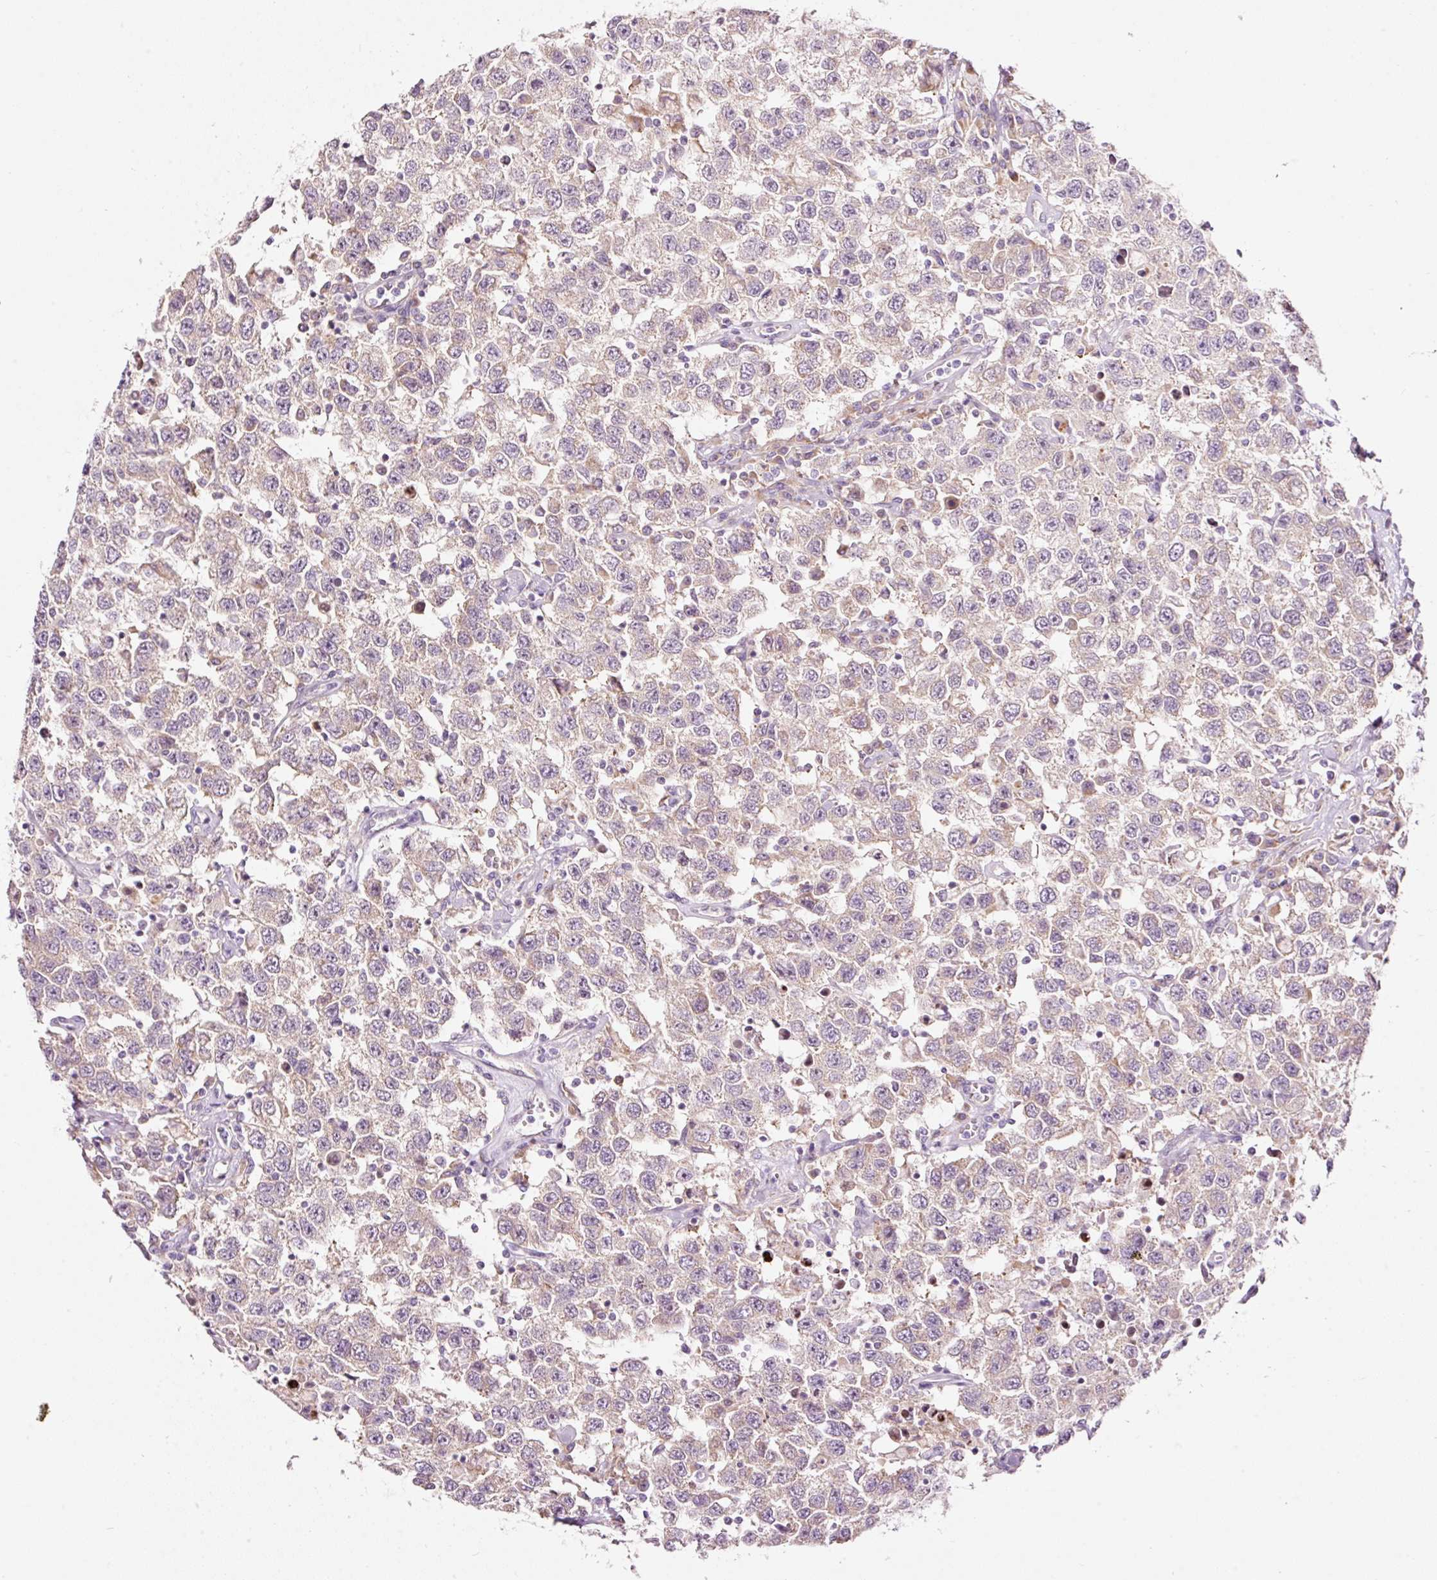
{"staining": {"intensity": "weak", "quantity": "<25%", "location": "cytoplasmic/membranous"}, "tissue": "testis cancer", "cell_type": "Tumor cells", "image_type": "cancer", "snomed": [{"axis": "morphology", "description": "Seminoma, NOS"}, {"axis": "topography", "description": "Testis"}], "caption": "This is an immunohistochemistry (IHC) histopathology image of testis cancer. There is no expression in tumor cells.", "gene": "RSPO2", "patient": {"sex": "male", "age": 41}}